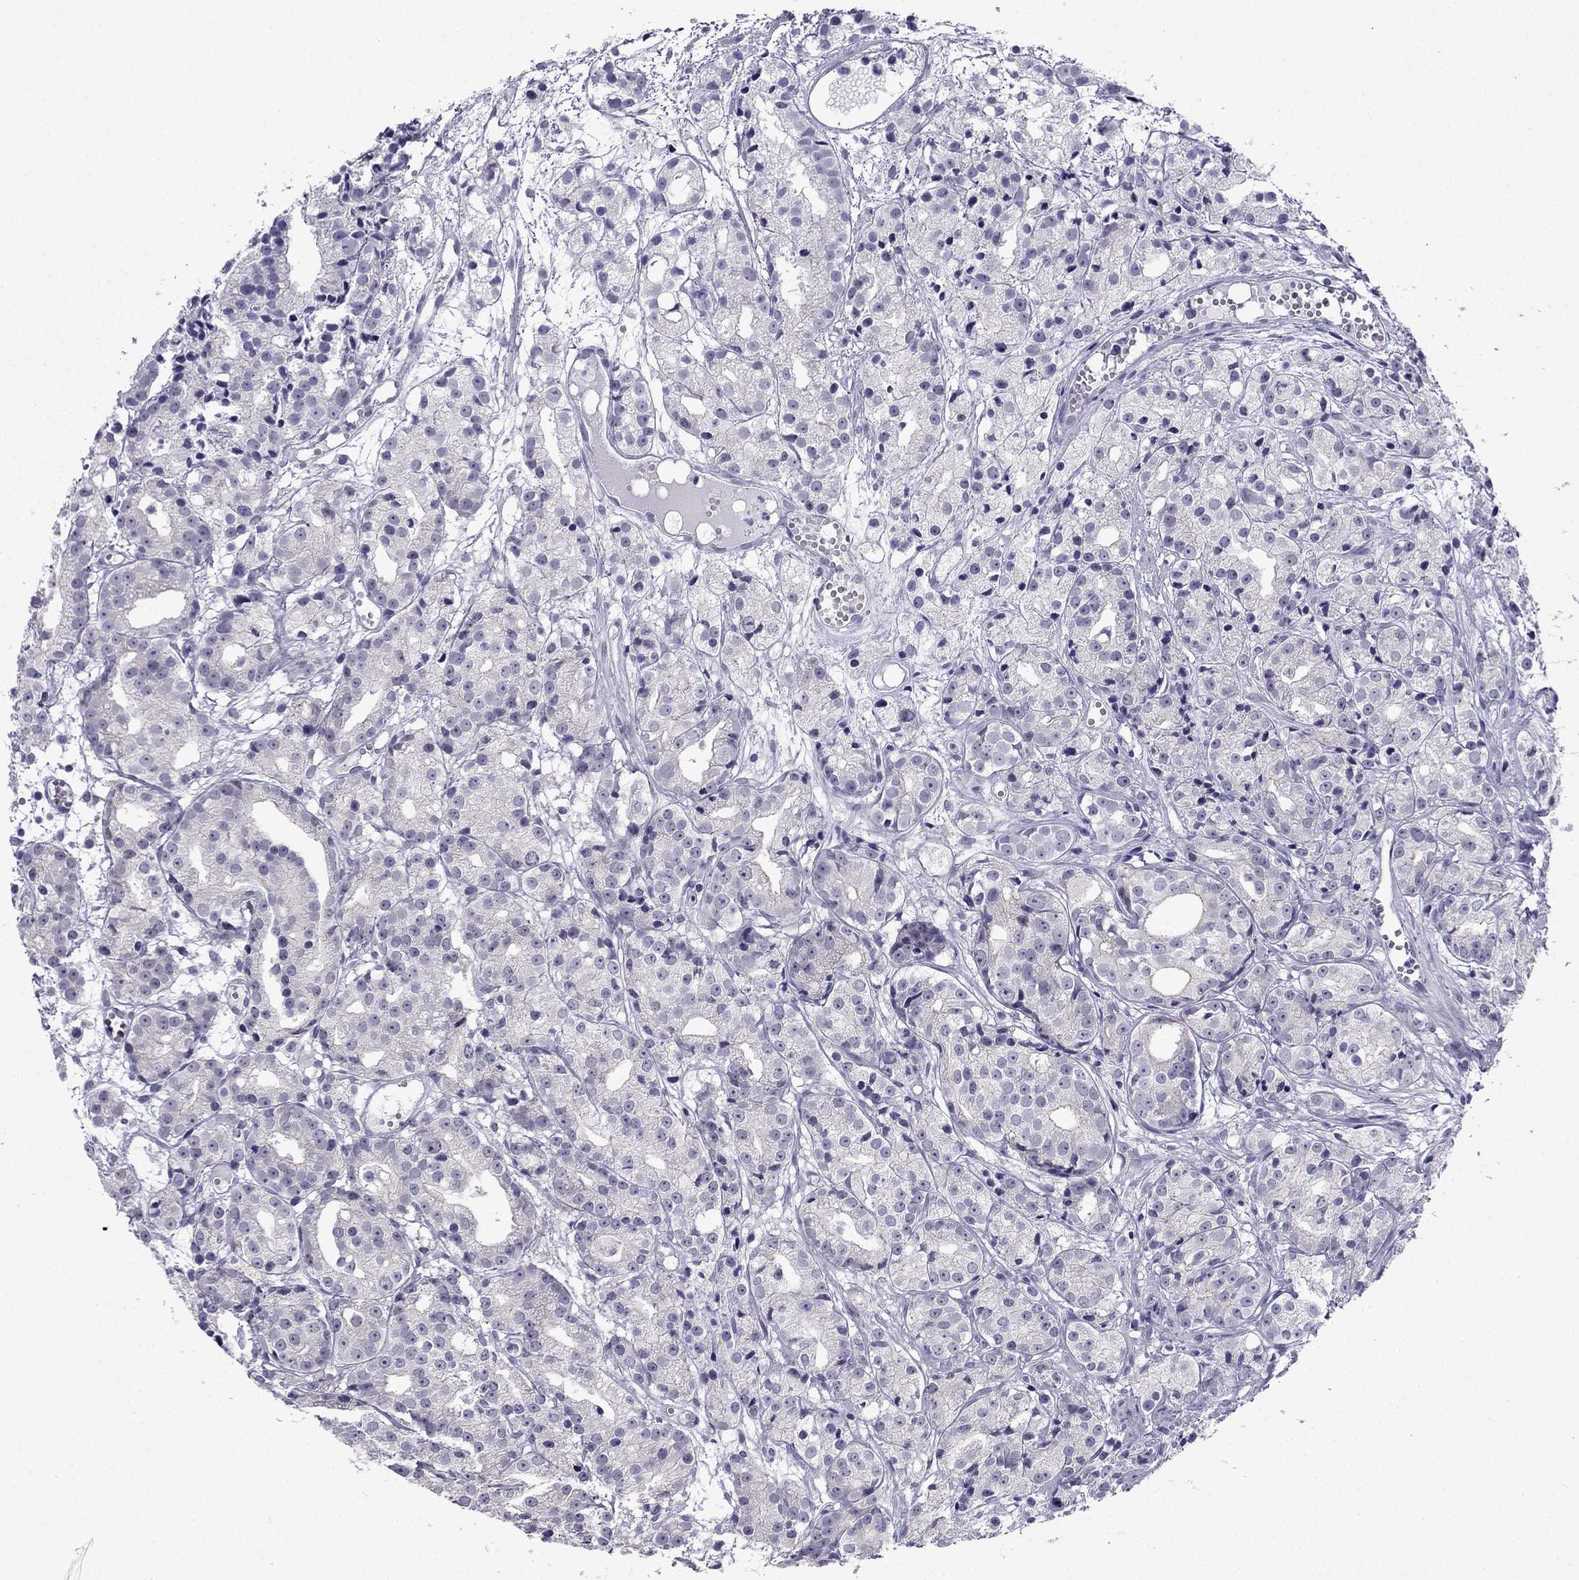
{"staining": {"intensity": "negative", "quantity": "none", "location": "none"}, "tissue": "prostate cancer", "cell_type": "Tumor cells", "image_type": "cancer", "snomed": [{"axis": "morphology", "description": "Adenocarcinoma, Medium grade"}, {"axis": "topography", "description": "Prostate"}], "caption": "Tumor cells are negative for brown protein staining in prostate adenocarcinoma (medium-grade). (DAB (3,3'-diaminobenzidine) IHC visualized using brightfield microscopy, high magnification).", "gene": "POM121L12", "patient": {"sex": "male", "age": 74}}